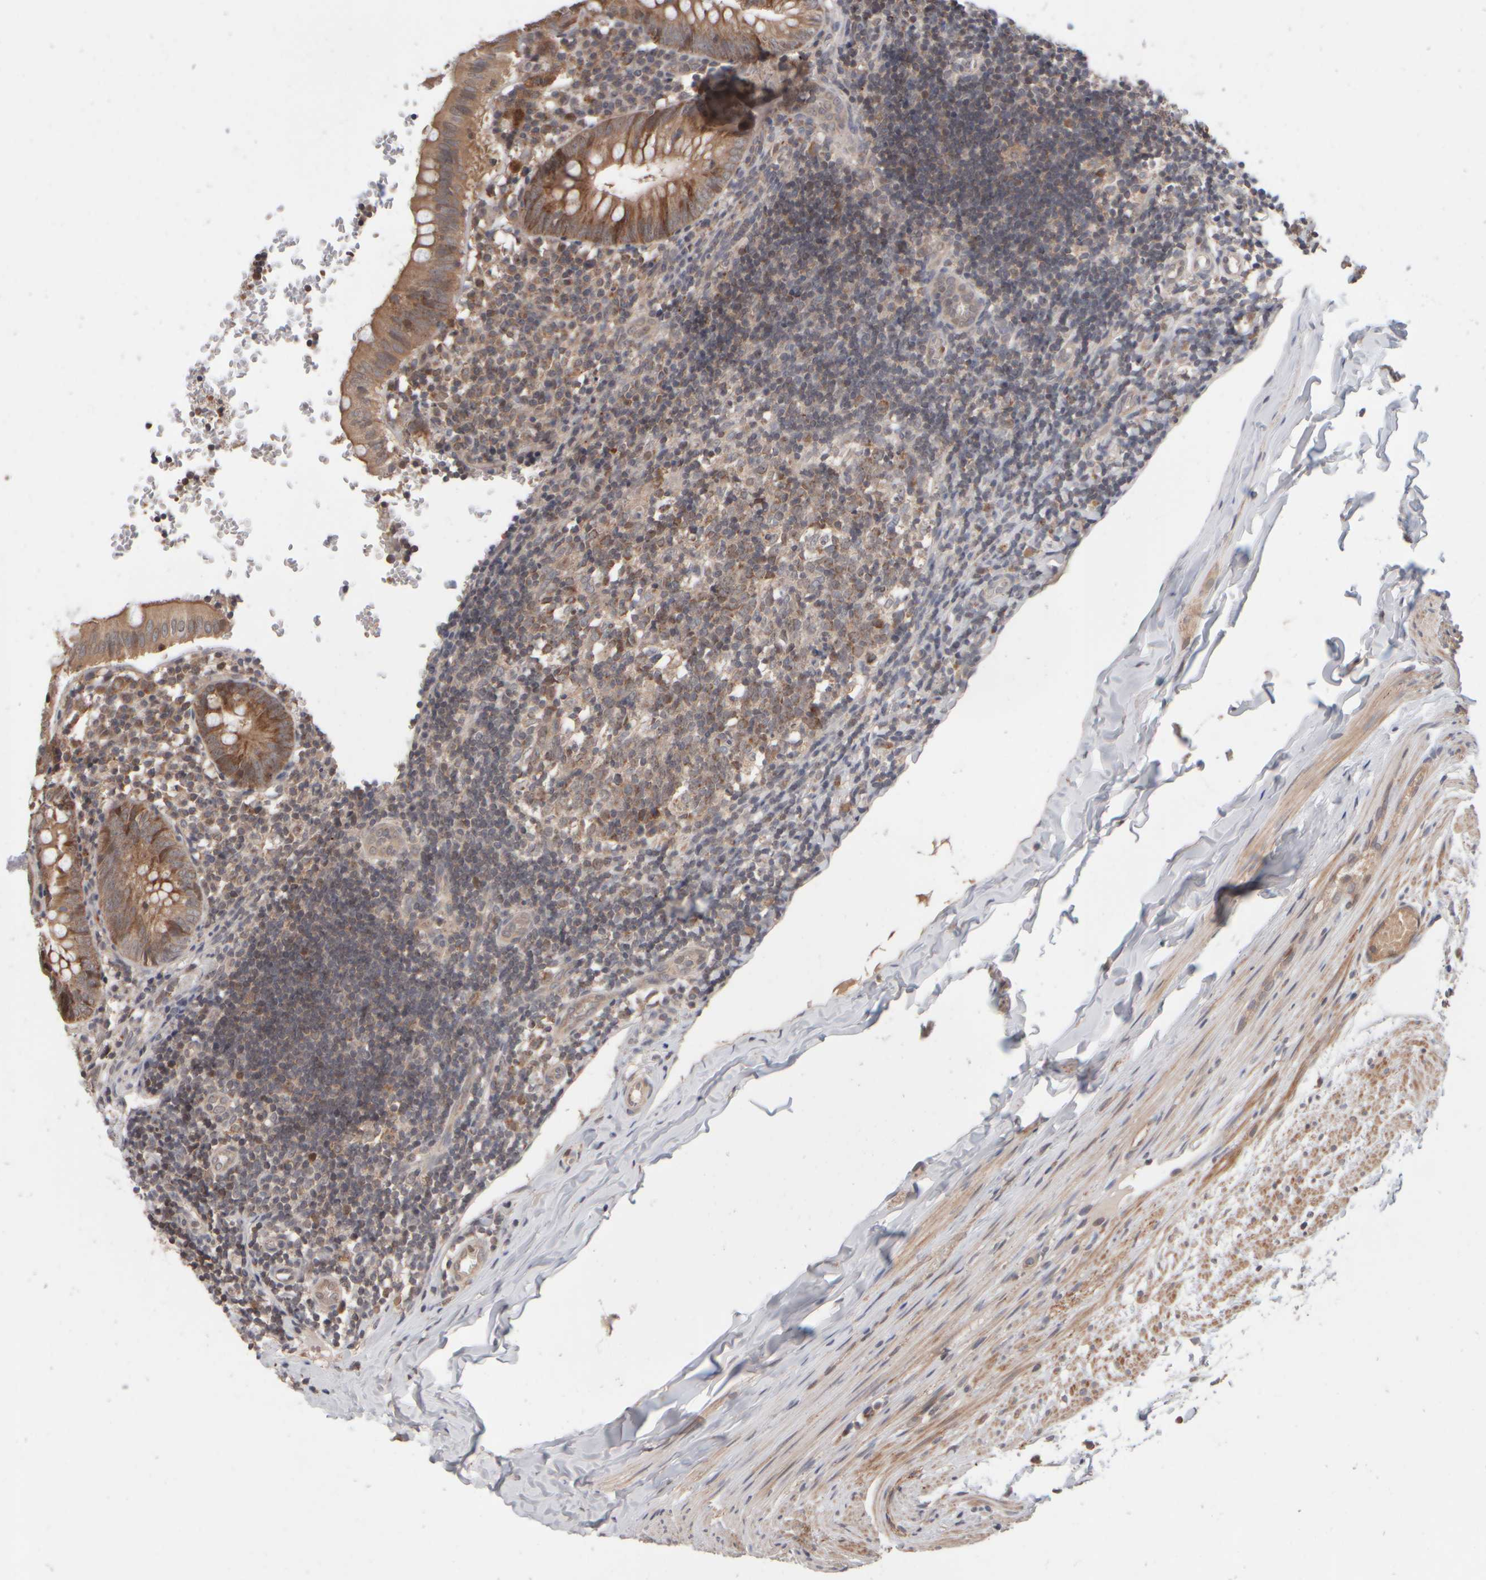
{"staining": {"intensity": "moderate", "quantity": ">75%", "location": "cytoplasmic/membranous"}, "tissue": "appendix", "cell_type": "Glandular cells", "image_type": "normal", "snomed": [{"axis": "morphology", "description": "Normal tissue, NOS"}, {"axis": "topography", "description": "Appendix"}], "caption": "This image exhibits normal appendix stained with IHC to label a protein in brown. The cytoplasmic/membranous of glandular cells show moderate positivity for the protein. Nuclei are counter-stained blue.", "gene": "ABHD11", "patient": {"sex": "male", "age": 8}}